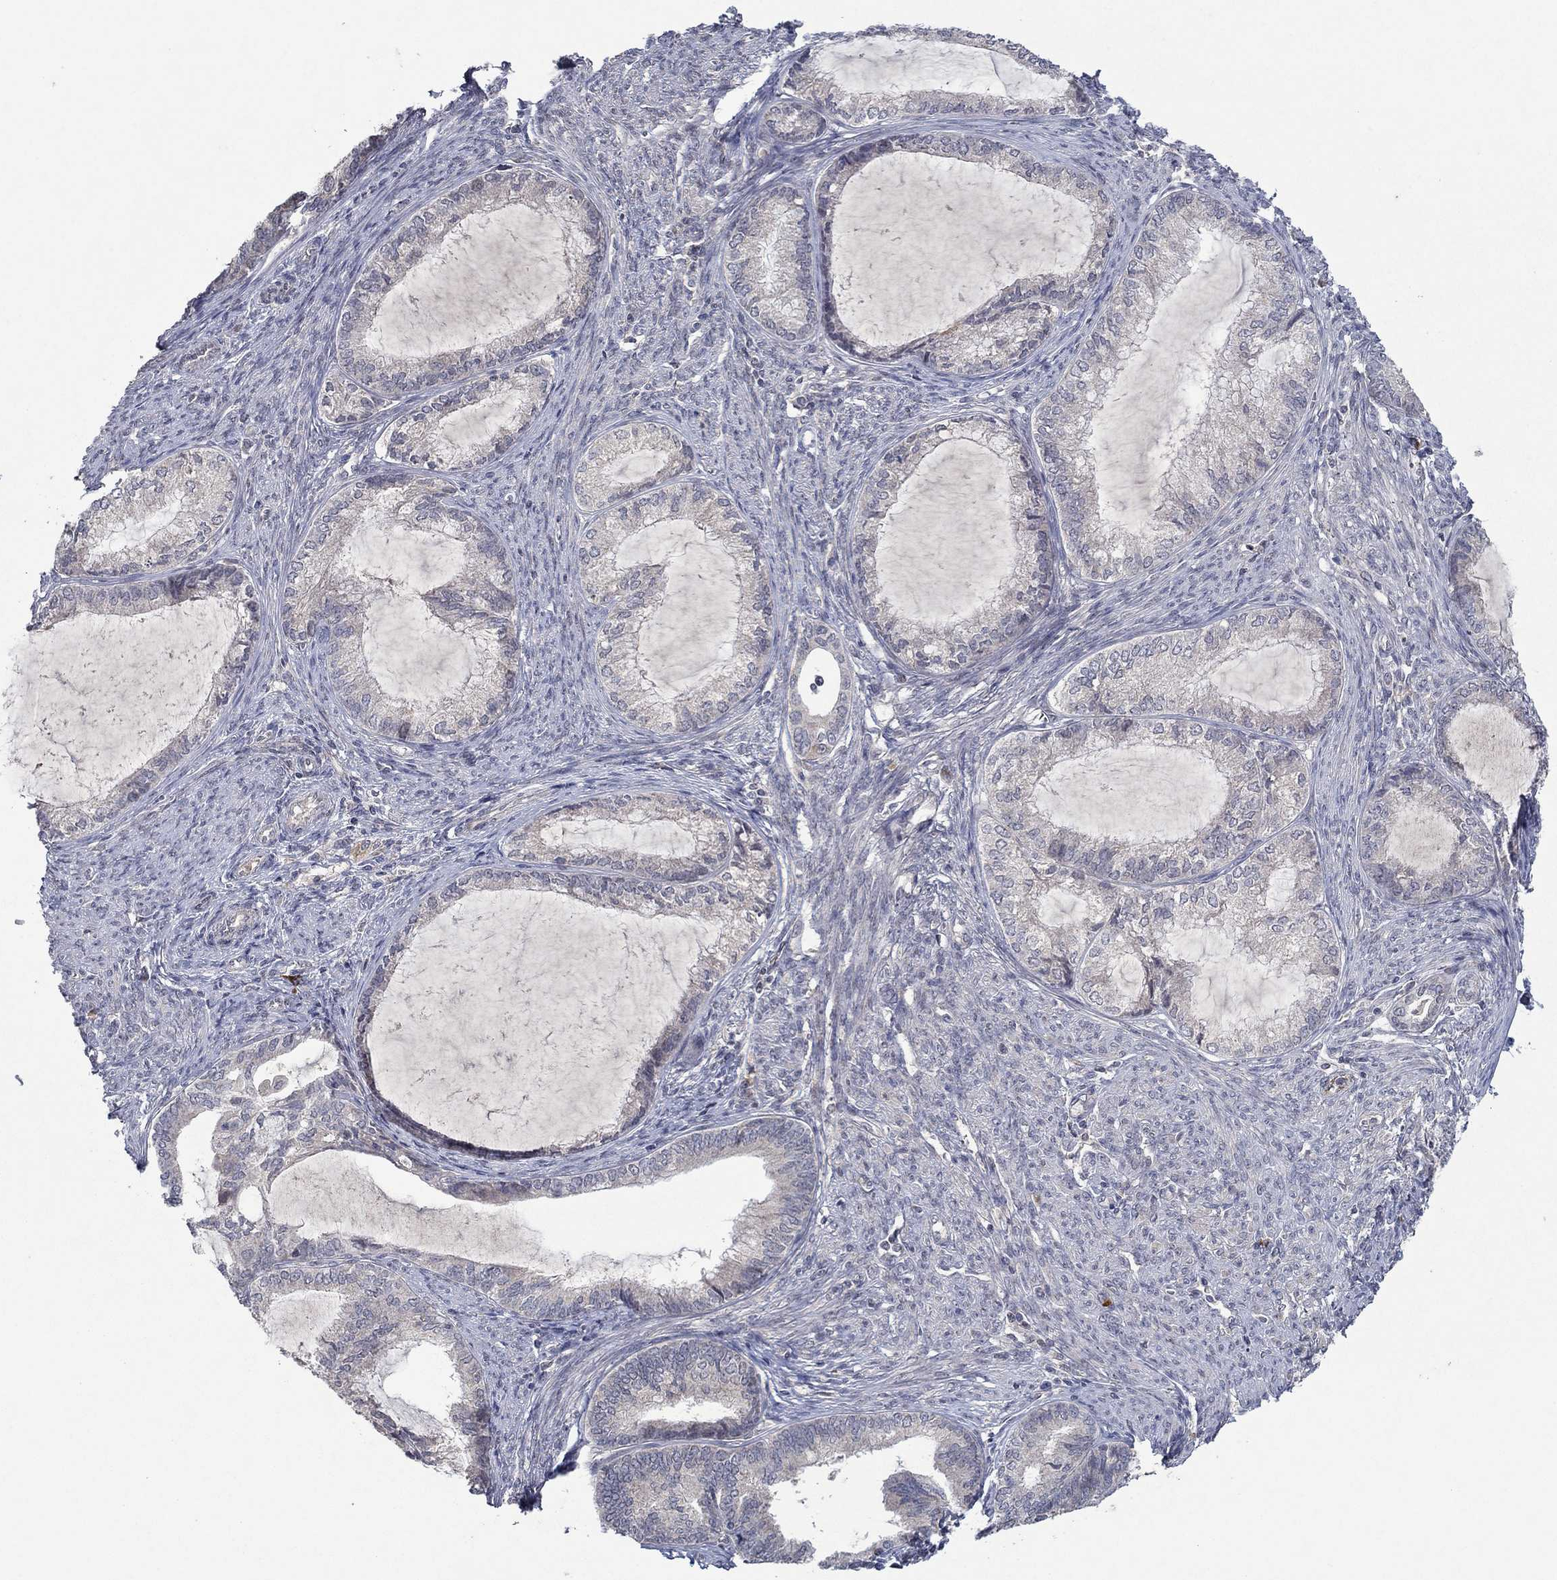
{"staining": {"intensity": "negative", "quantity": "none", "location": "none"}, "tissue": "endometrial cancer", "cell_type": "Tumor cells", "image_type": "cancer", "snomed": [{"axis": "morphology", "description": "Adenocarcinoma, NOS"}, {"axis": "topography", "description": "Endometrium"}], "caption": "An IHC micrograph of endometrial cancer (adenocarcinoma) is shown. There is no staining in tumor cells of endometrial cancer (adenocarcinoma).", "gene": "IL4", "patient": {"sex": "female", "age": 86}}